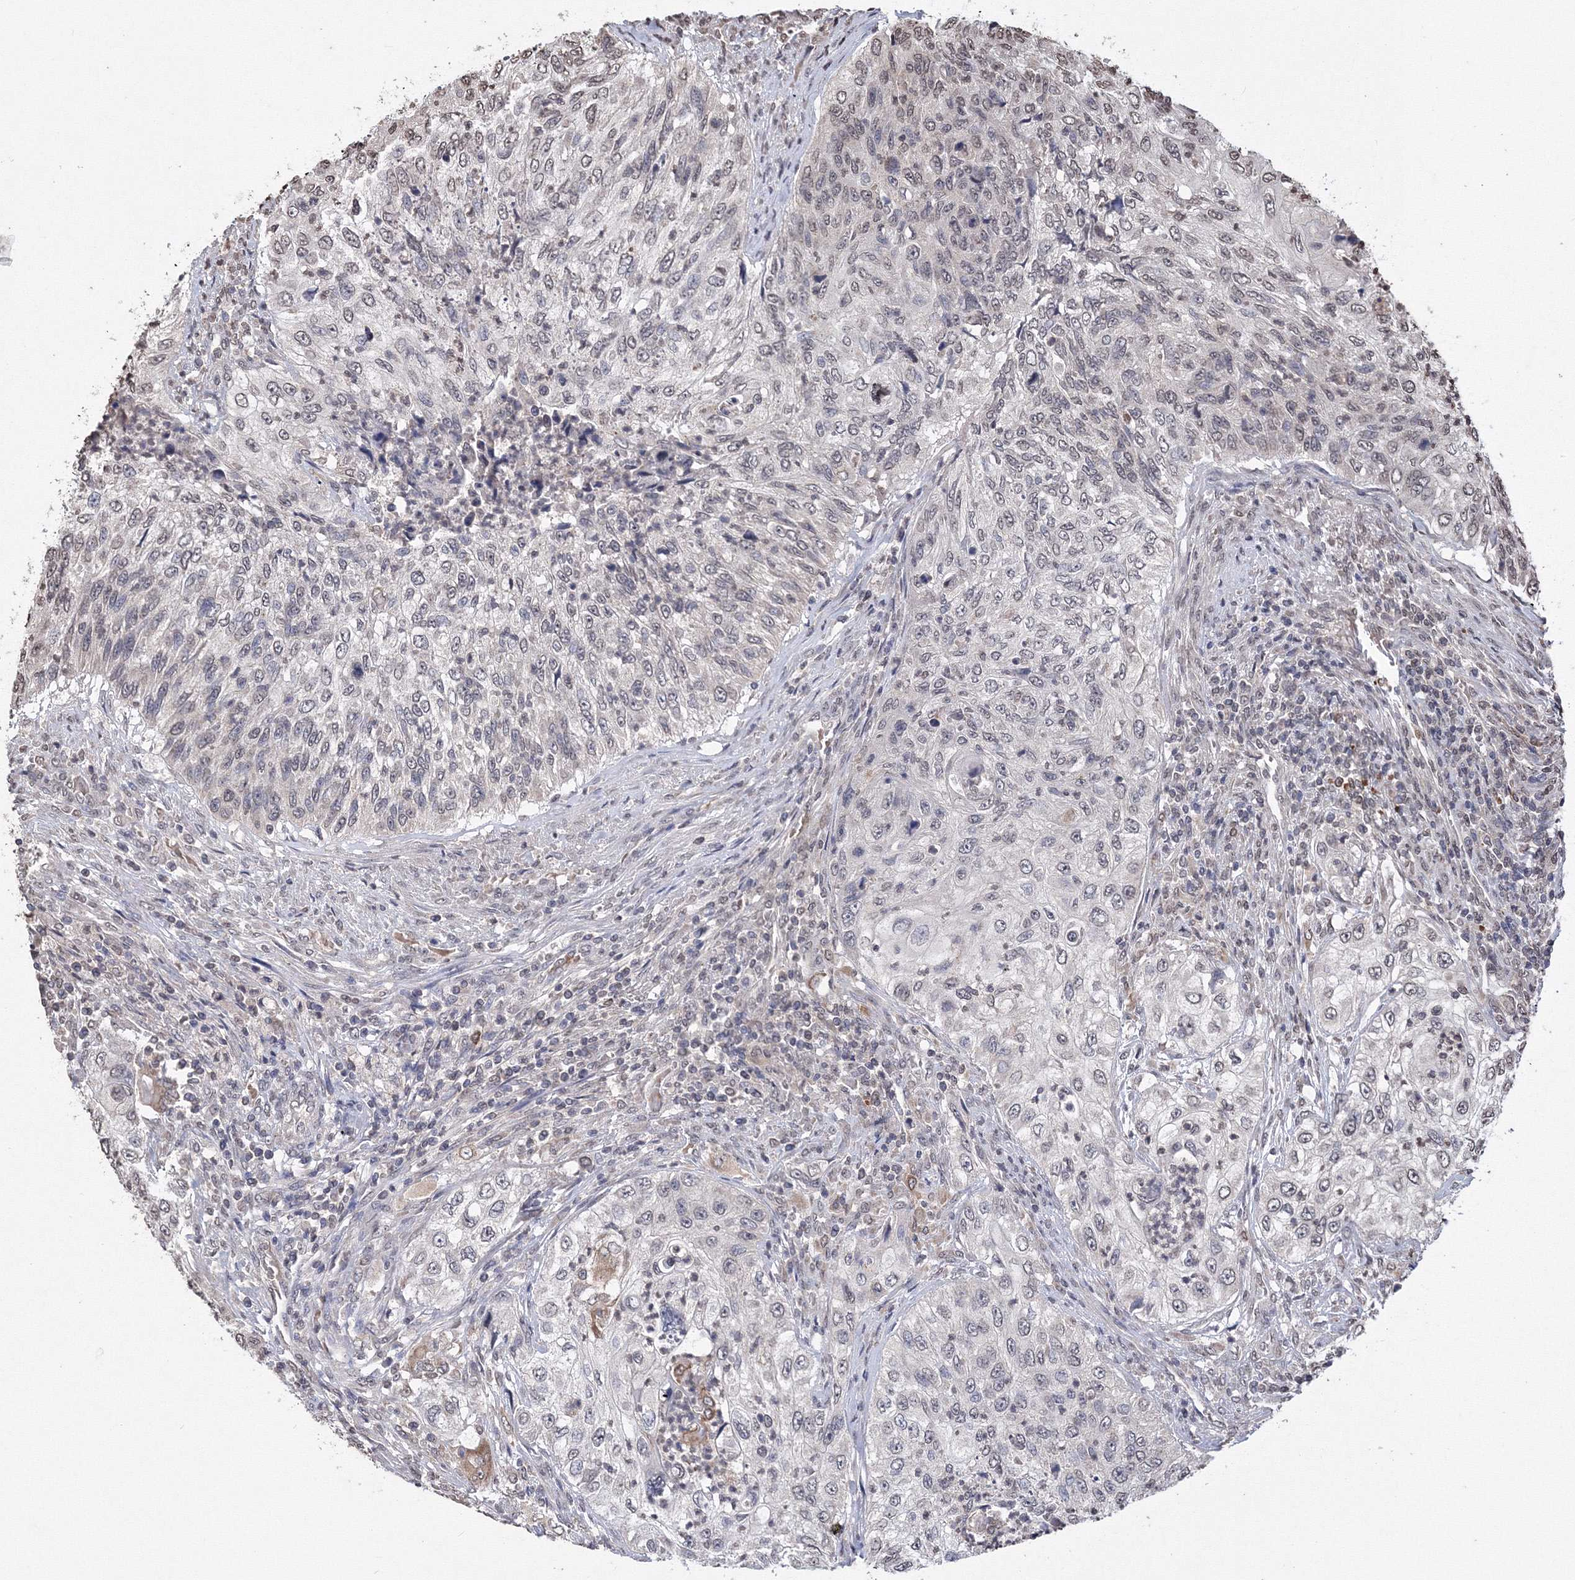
{"staining": {"intensity": "weak", "quantity": "25%-75%", "location": "nuclear"}, "tissue": "urothelial cancer", "cell_type": "Tumor cells", "image_type": "cancer", "snomed": [{"axis": "morphology", "description": "Urothelial carcinoma, High grade"}, {"axis": "topography", "description": "Urinary bladder"}], "caption": "High-grade urothelial carcinoma tissue demonstrates weak nuclear expression in approximately 25%-75% of tumor cells, visualized by immunohistochemistry. (DAB (3,3'-diaminobenzidine) IHC with brightfield microscopy, high magnification).", "gene": "GPN1", "patient": {"sex": "female", "age": 60}}